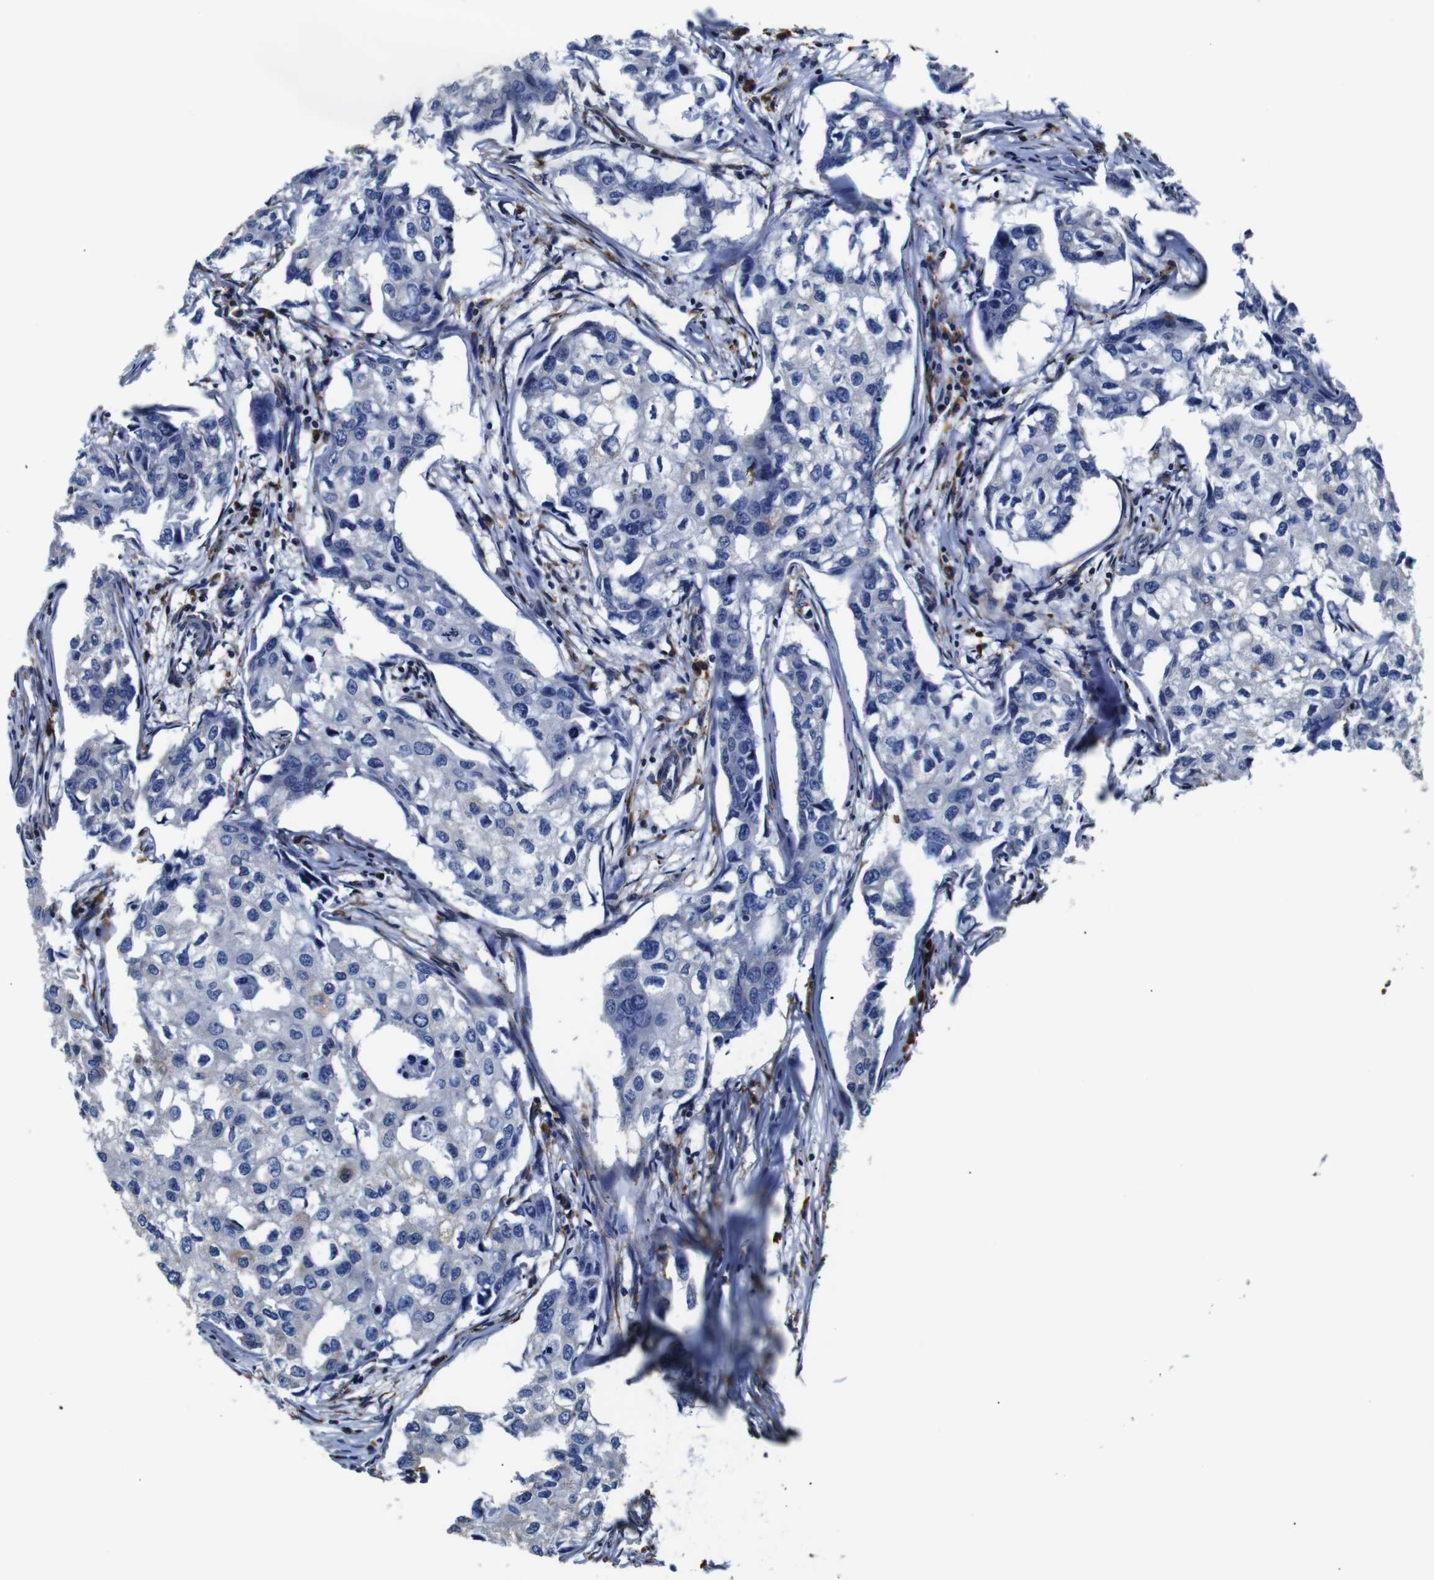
{"staining": {"intensity": "negative", "quantity": "none", "location": "none"}, "tissue": "breast cancer", "cell_type": "Tumor cells", "image_type": "cancer", "snomed": [{"axis": "morphology", "description": "Duct carcinoma"}, {"axis": "topography", "description": "Breast"}], "caption": "Immunohistochemistry histopathology image of neoplastic tissue: human breast cancer stained with DAB (3,3'-diaminobenzidine) demonstrates no significant protein expression in tumor cells. The staining was performed using DAB (3,3'-diaminobenzidine) to visualize the protein expression in brown, while the nuclei were stained in blue with hematoxylin (Magnification: 20x).", "gene": "PPIB", "patient": {"sex": "female", "age": 27}}